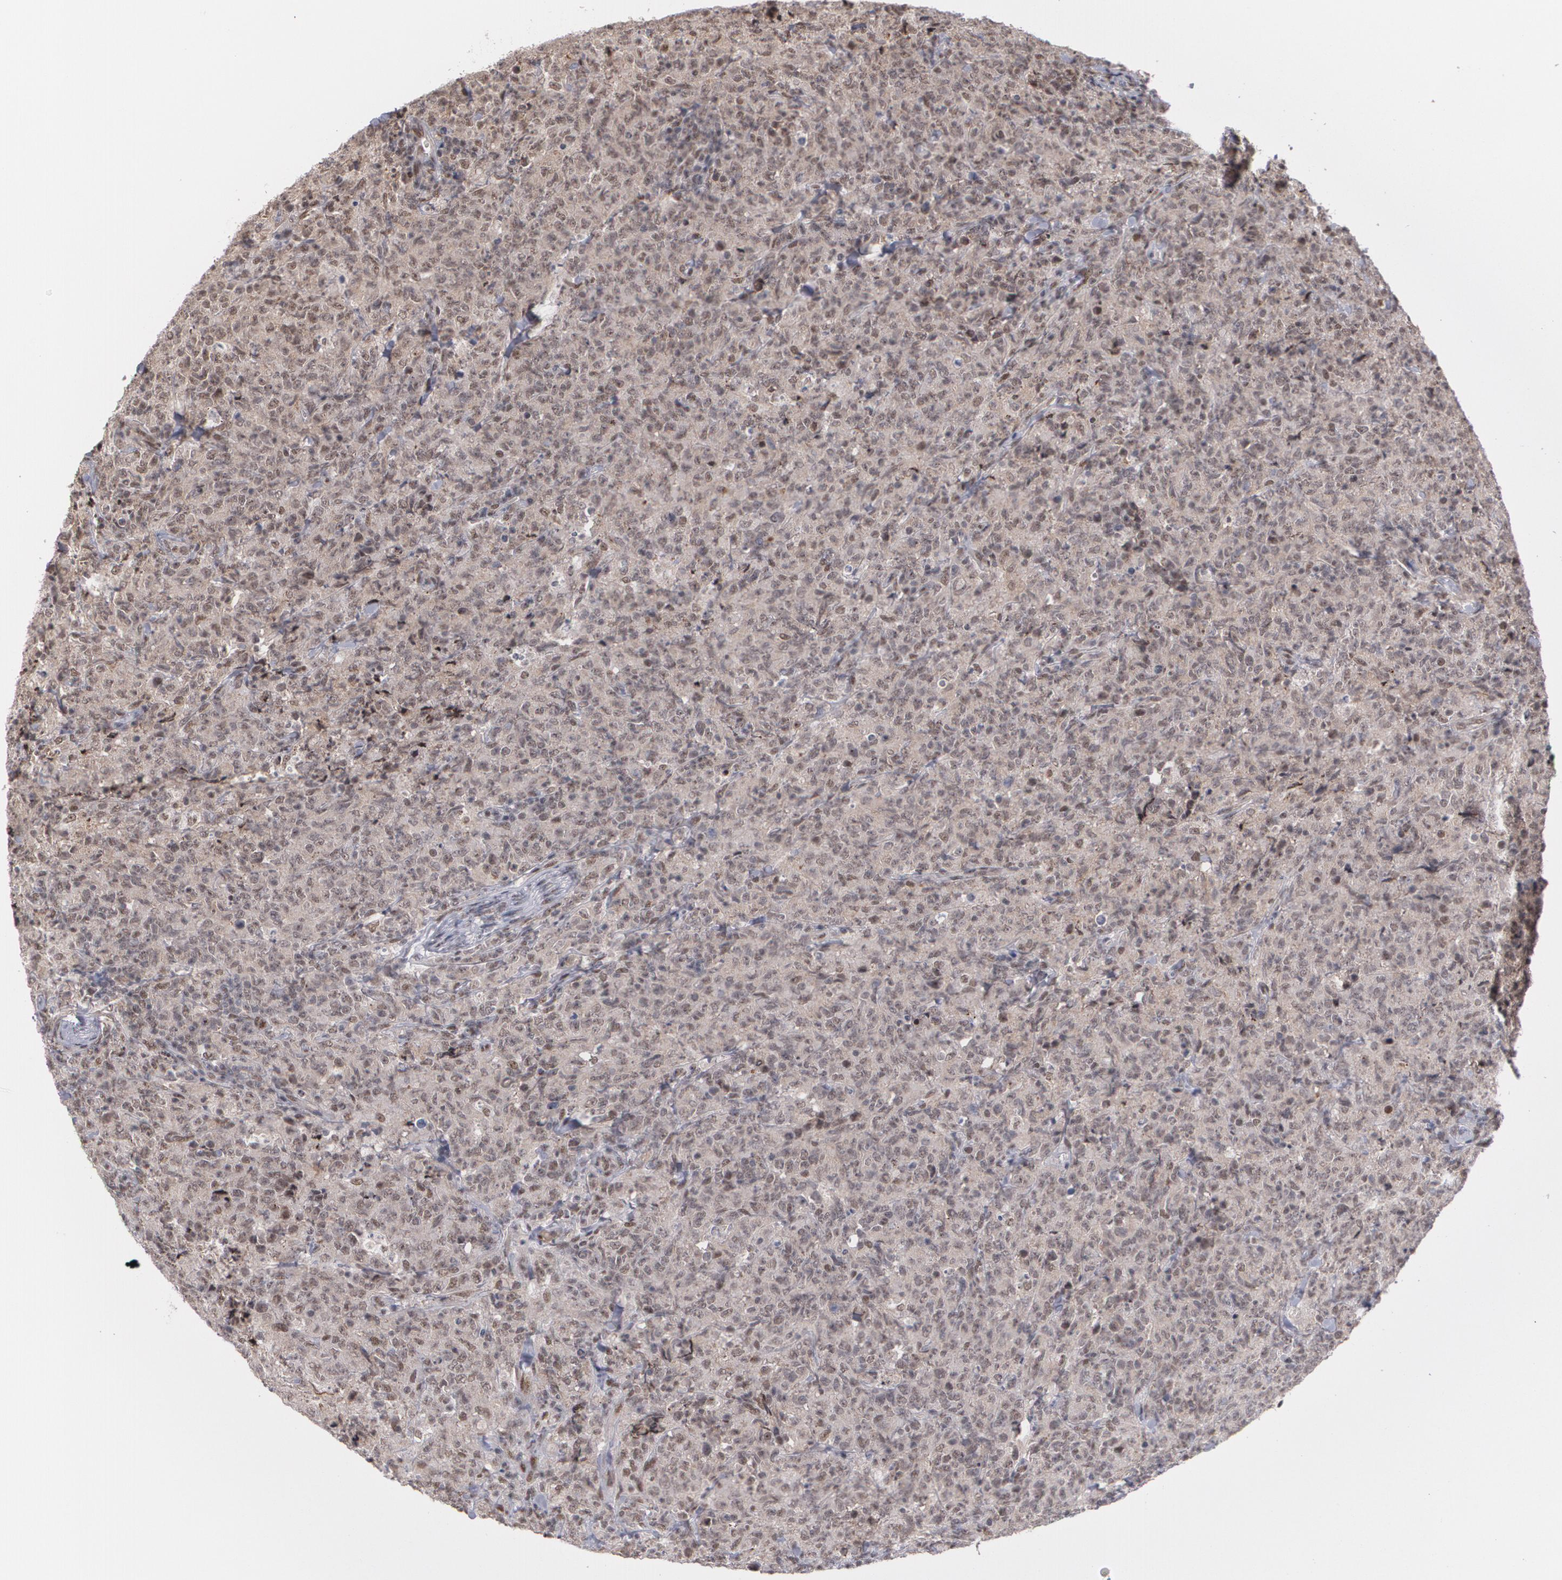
{"staining": {"intensity": "weak", "quantity": "25%-75%", "location": "nuclear"}, "tissue": "lymphoma", "cell_type": "Tumor cells", "image_type": "cancer", "snomed": [{"axis": "morphology", "description": "Malignant lymphoma, non-Hodgkin's type, High grade"}, {"axis": "topography", "description": "Tonsil"}], "caption": "Tumor cells demonstrate weak nuclear staining in about 25%-75% of cells in lymphoma.", "gene": "ZNF234", "patient": {"sex": "female", "age": 36}}